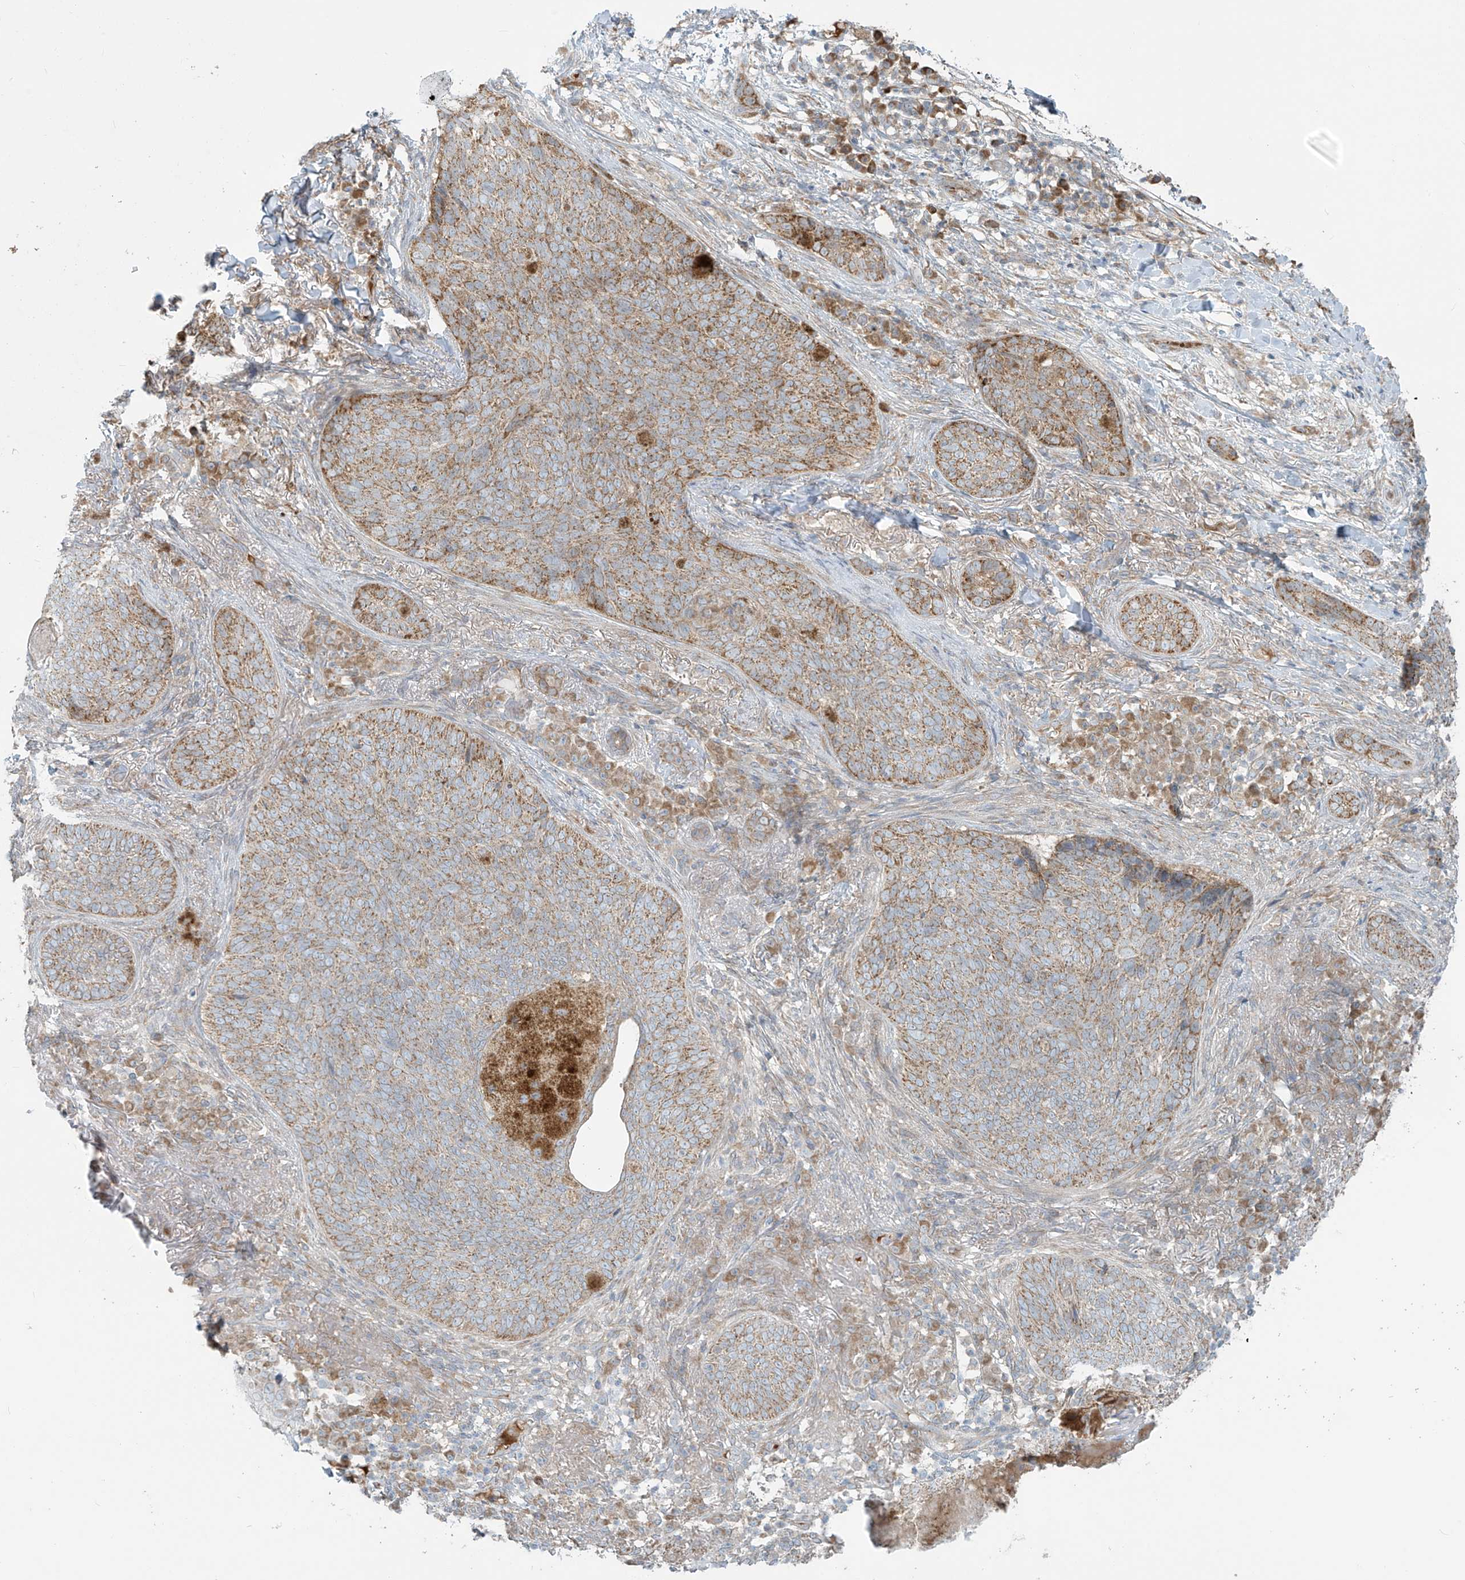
{"staining": {"intensity": "moderate", "quantity": ">75%", "location": "cytoplasmic/membranous"}, "tissue": "skin cancer", "cell_type": "Tumor cells", "image_type": "cancer", "snomed": [{"axis": "morphology", "description": "Basal cell carcinoma"}, {"axis": "topography", "description": "Skin"}], "caption": "Immunohistochemistry (IHC) of human skin cancer reveals medium levels of moderate cytoplasmic/membranous positivity in approximately >75% of tumor cells. The staining was performed using DAB (3,3'-diaminobenzidine), with brown indicating positive protein expression. Nuclei are stained blue with hematoxylin.", "gene": "LZTS3", "patient": {"sex": "male", "age": 85}}